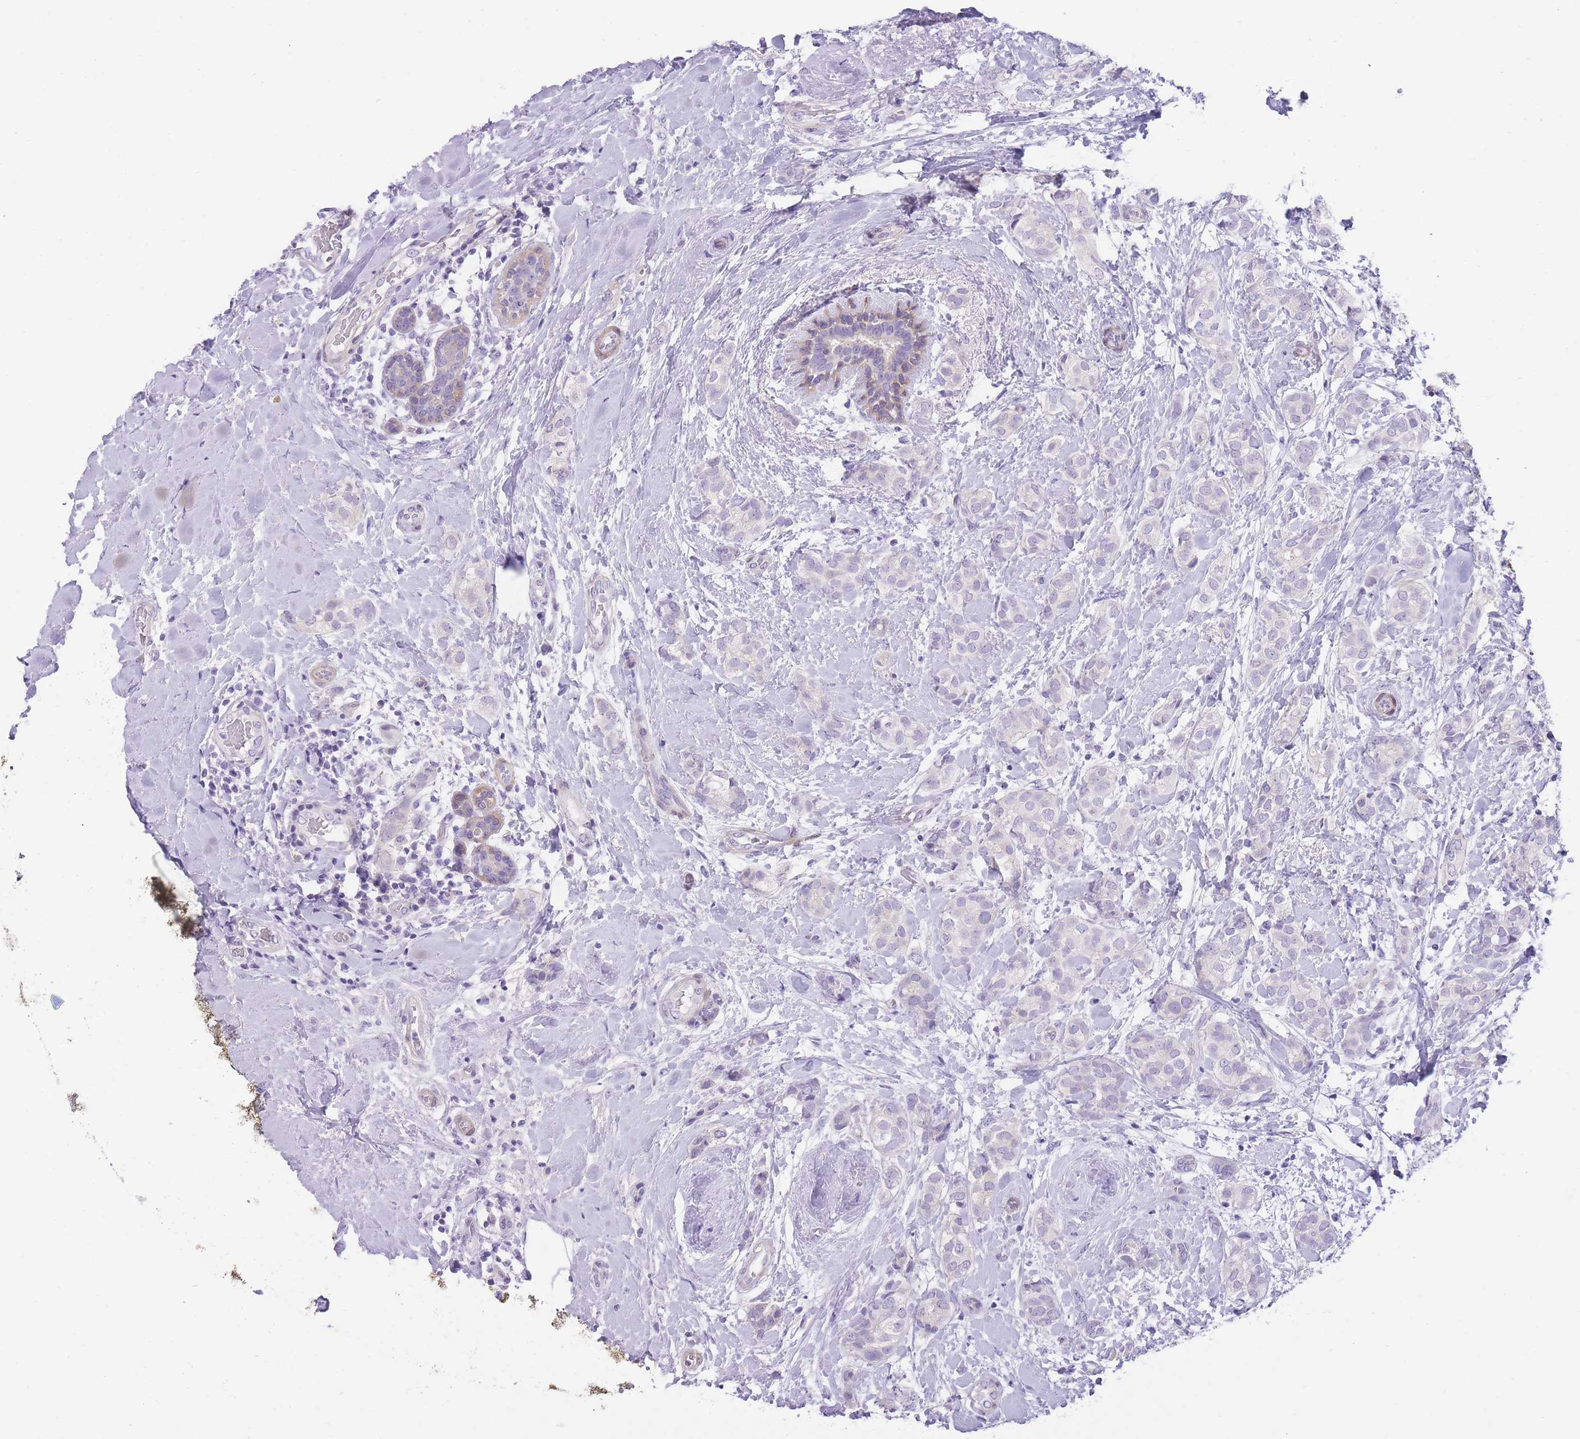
{"staining": {"intensity": "negative", "quantity": "none", "location": "none"}, "tissue": "breast cancer", "cell_type": "Tumor cells", "image_type": "cancer", "snomed": [{"axis": "morphology", "description": "Duct carcinoma"}, {"axis": "topography", "description": "Breast"}], "caption": "Histopathology image shows no protein expression in tumor cells of breast cancer tissue. (DAB (3,3'-diaminobenzidine) immunohistochemistry, high magnification).", "gene": "OR11H12", "patient": {"sex": "female", "age": 73}}